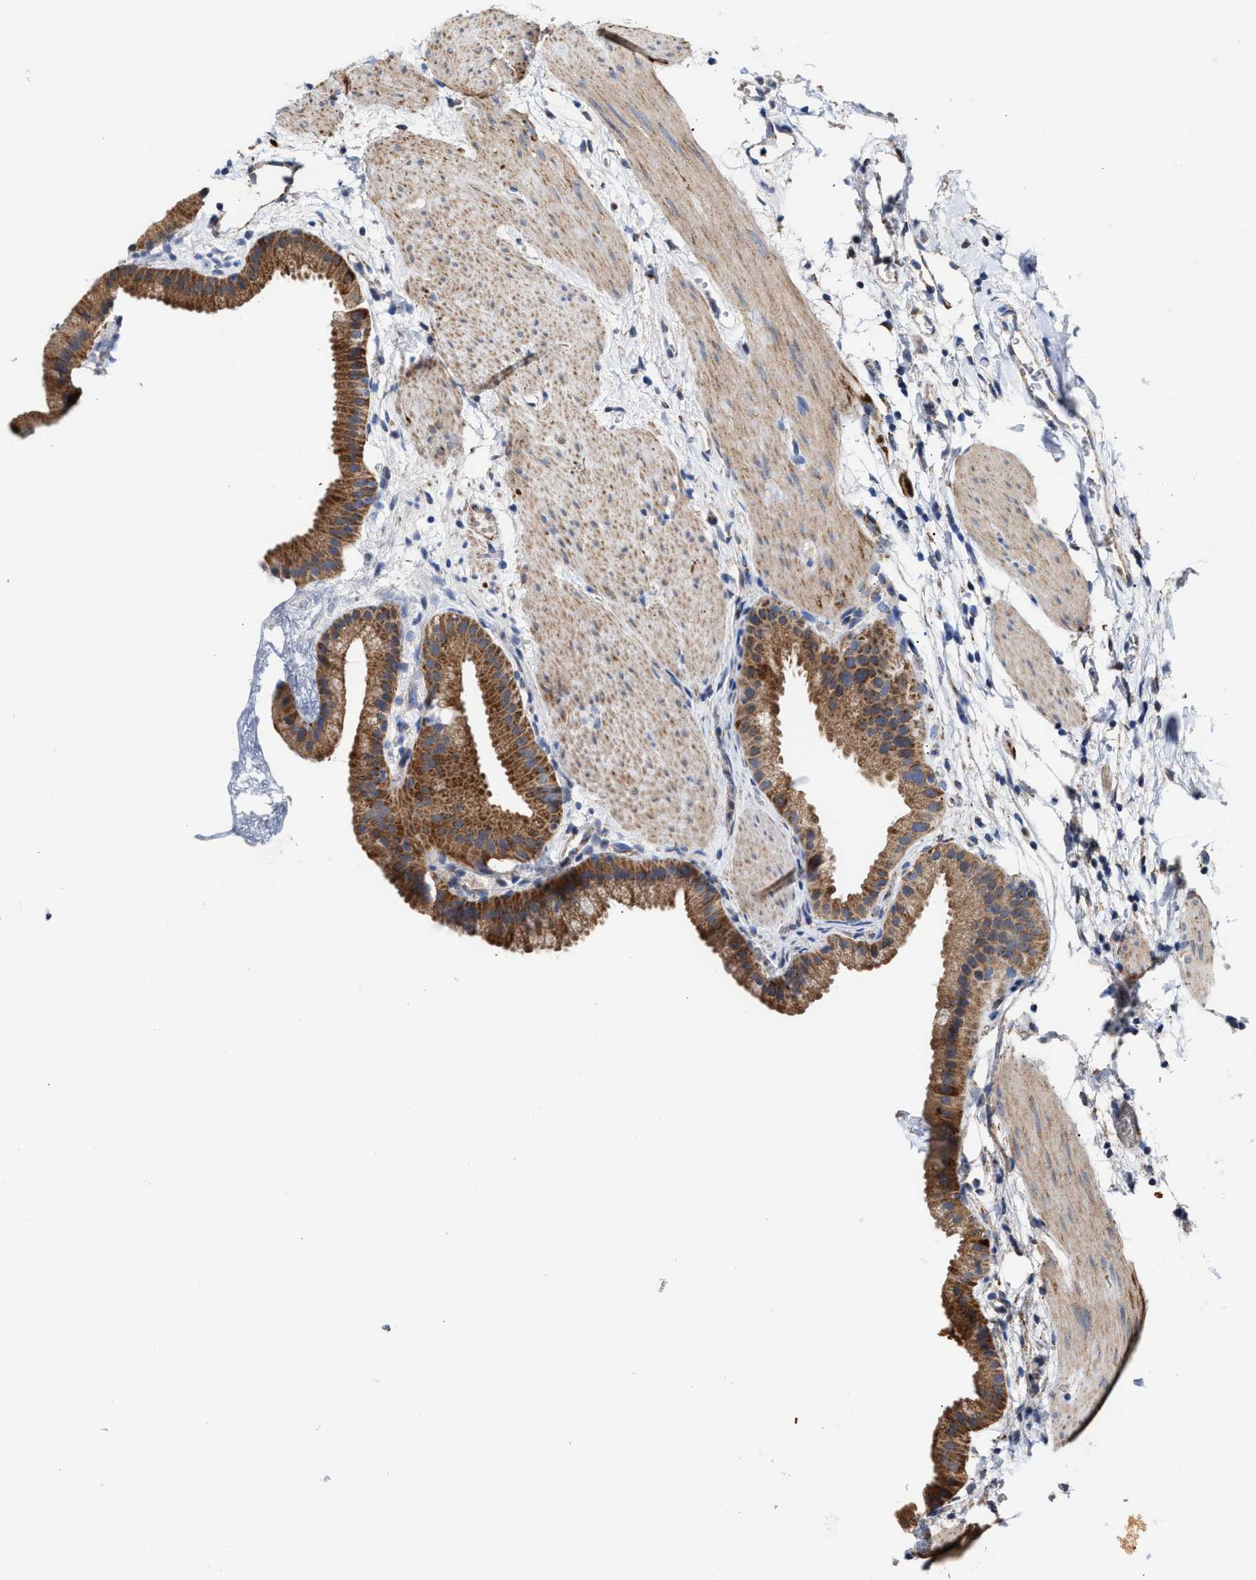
{"staining": {"intensity": "strong", "quantity": ">75%", "location": "cytoplasmic/membranous"}, "tissue": "gallbladder", "cell_type": "Glandular cells", "image_type": "normal", "snomed": [{"axis": "morphology", "description": "Normal tissue, NOS"}, {"axis": "topography", "description": "Gallbladder"}], "caption": "Protein analysis of normal gallbladder reveals strong cytoplasmic/membranous staining in about >75% of glandular cells.", "gene": "MECR", "patient": {"sex": "female", "age": 64}}